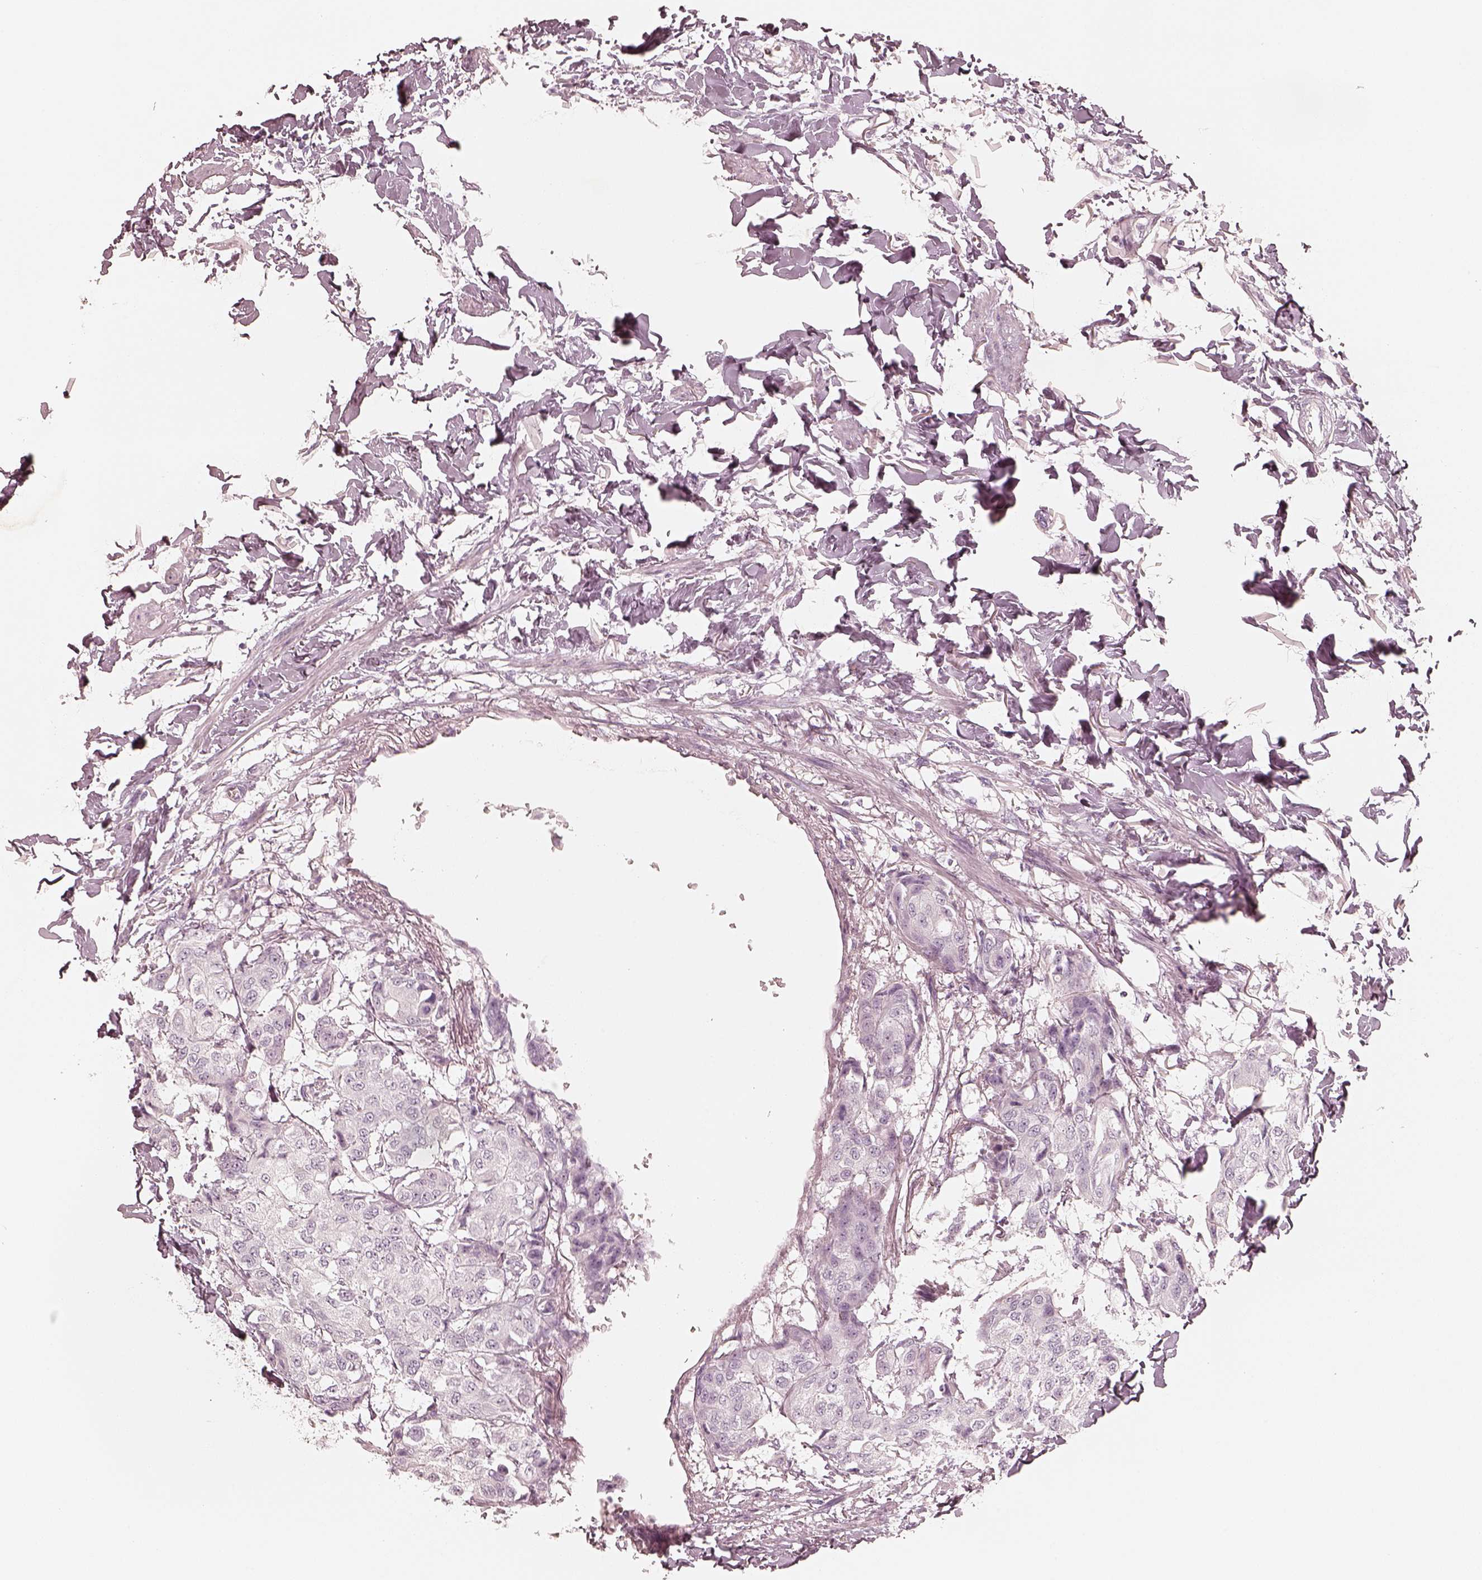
{"staining": {"intensity": "negative", "quantity": "none", "location": "none"}, "tissue": "breast cancer", "cell_type": "Tumor cells", "image_type": "cancer", "snomed": [{"axis": "morphology", "description": "Duct carcinoma"}, {"axis": "topography", "description": "Breast"}], "caption": "Photomicrograph shows no protein positivity in tumor cells of breast cancer tissue.", "gene": "KRT82", "patient": {"sex": "female", "age": 80}}